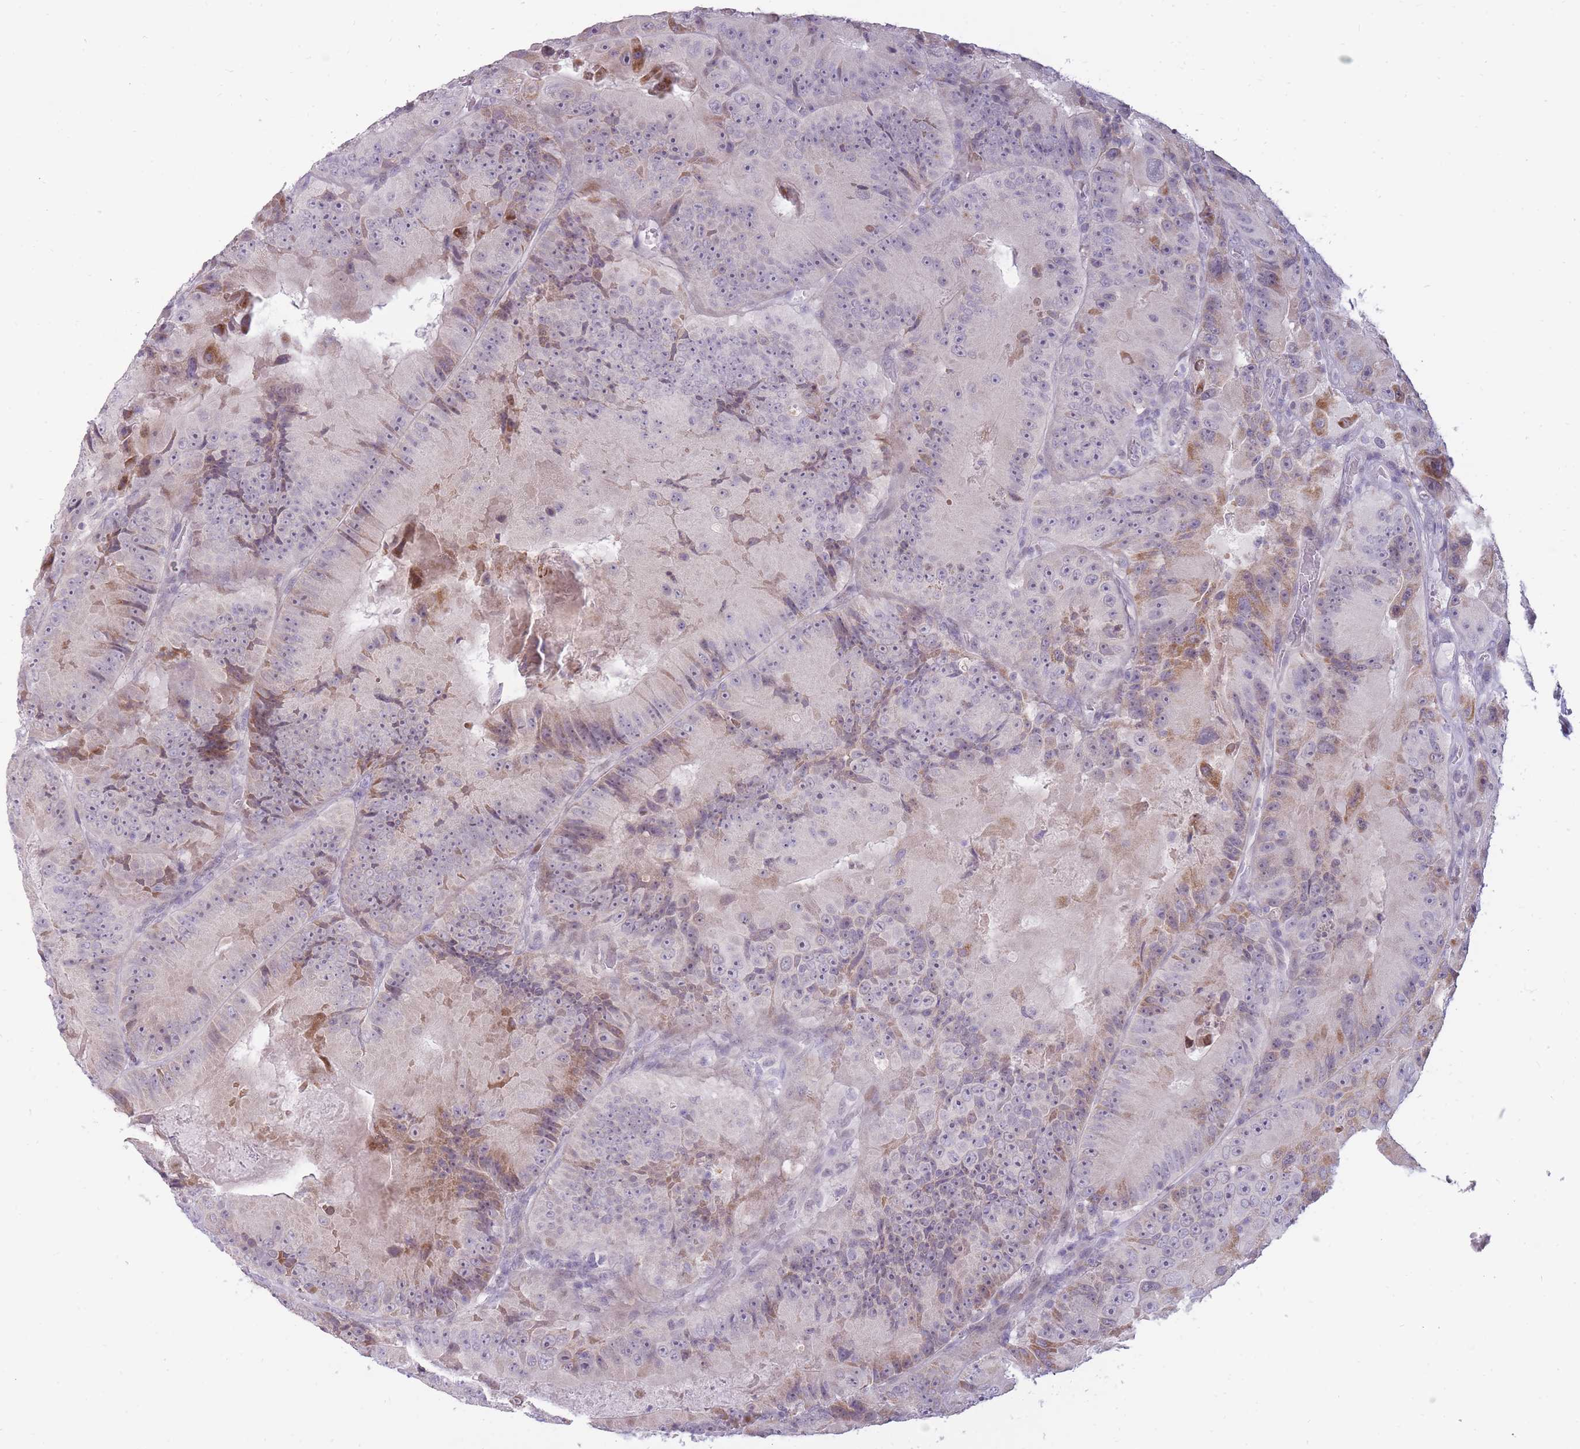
{"staining": {"intensity": "moderate", "quantity": "<25%", "location": "cytoplasmic/membranous"}, "tissue": "colorectal cancer", "cell_type": "Tumor cells", "image_type": "cancer", "snomed": [{"axis": "morphology", "description": "Adenocarcinoma, NOS"}, {"axis": "topography", "description": "Colon"}], "caption": "Protein staining displays moderate cytoplasmic/membranous staining in about <25% of tumor cells in colorectal cancer.", "gene": "POMZP3", "patient": {"sex": "female", "age": 86}}